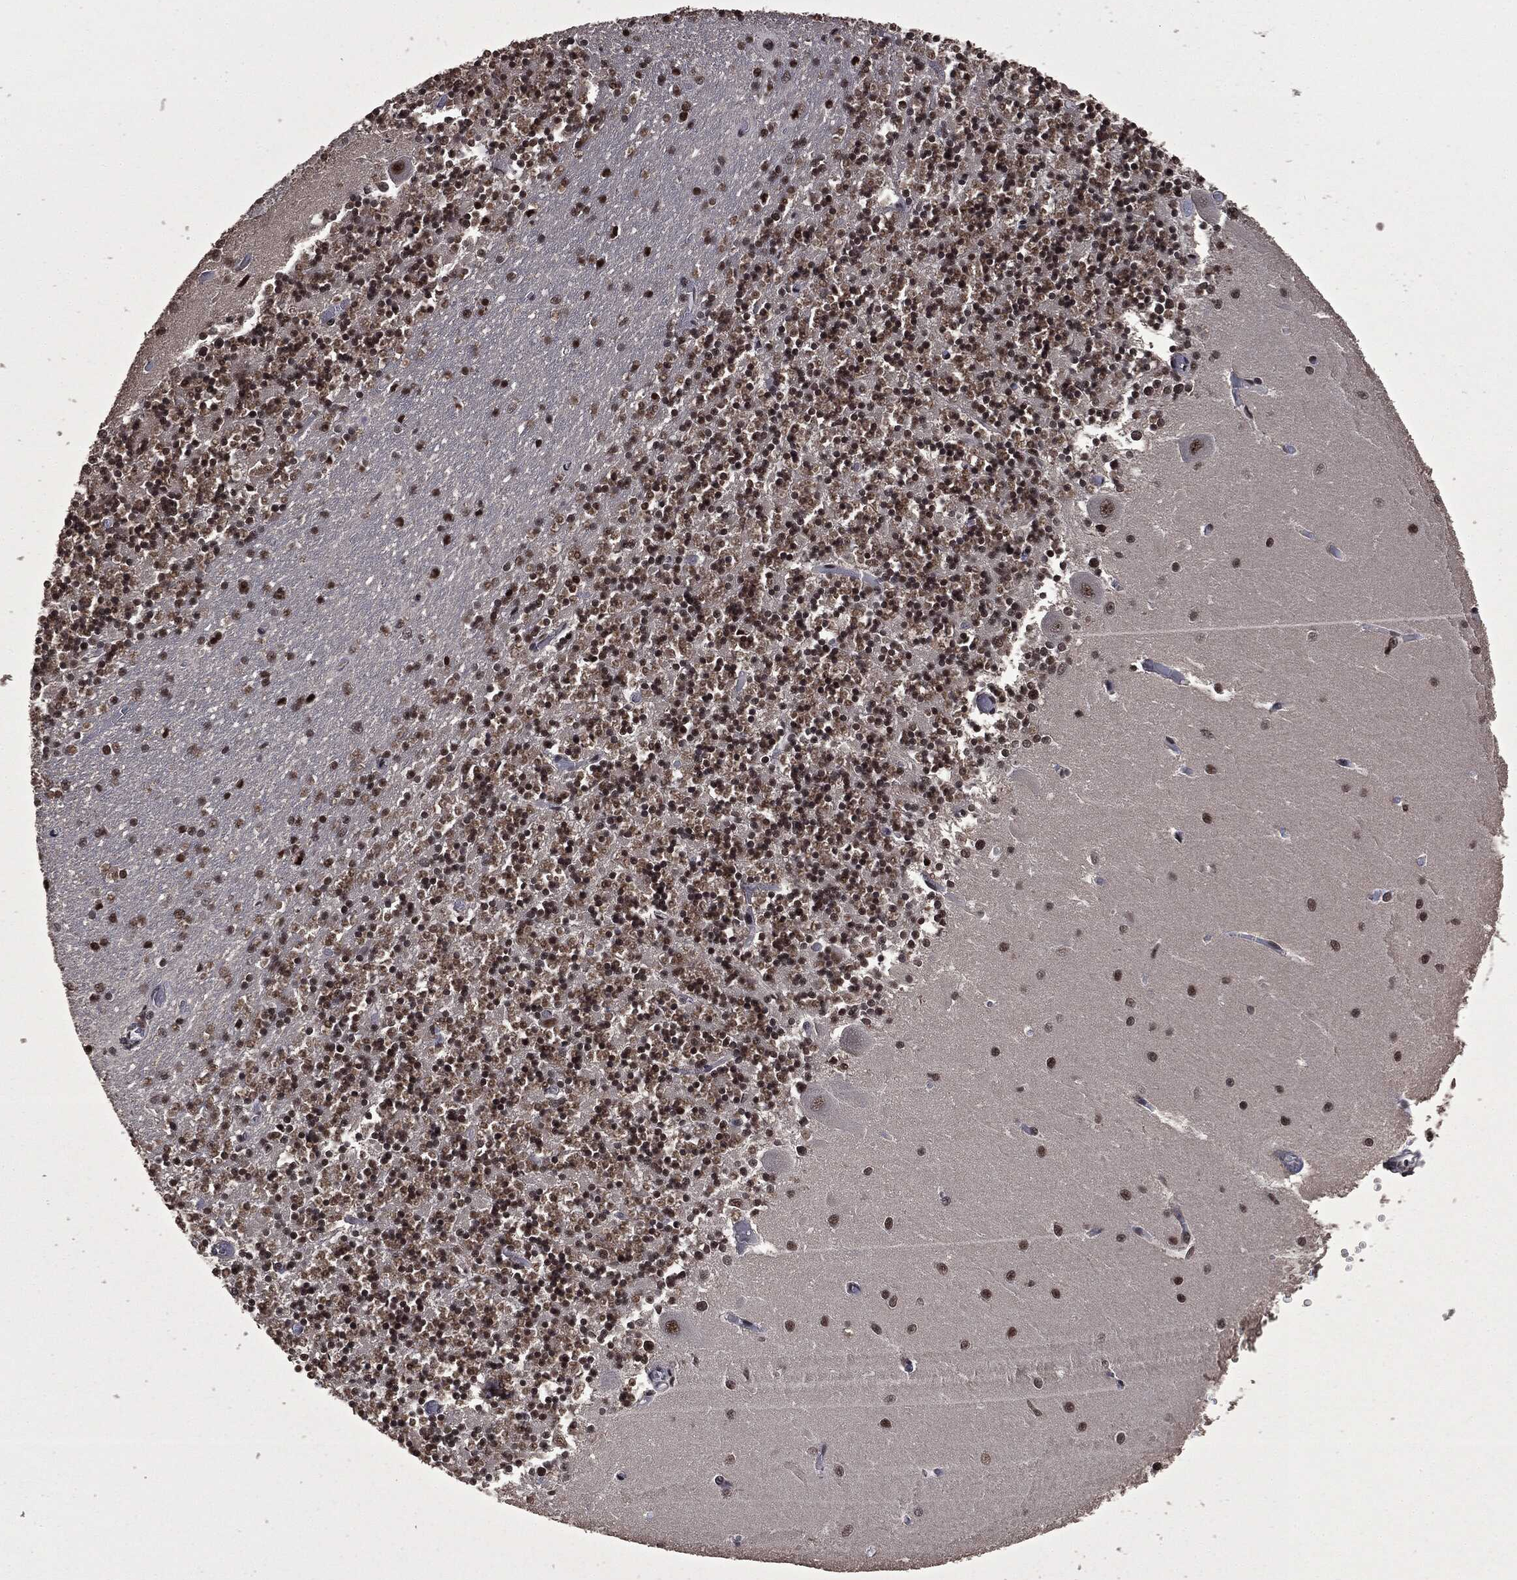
{"staining": {"intensity": "weak", "quantity": "25%-75%", "location": "nuclear"}, "tissue": "cerebellum", "cell_type": "Cells in granular layer", "image_type": "normal", "snomed": [{"axis": "morphology", "description": "Normal tissue, NOS"}, {"axis": "topography", "description": "Cerebellum"}], "caption": "Protein staining displays weak nuclear positivity in about 25%-75% of cells in granular layer in benign cerebellum. The staining is performed using DAB brown chromogen to label protein expression. The nuclei are counter-stained blue using hematoxylin.", "gene": "MSH2", "patient": {"sex": "female", "age": 64}}